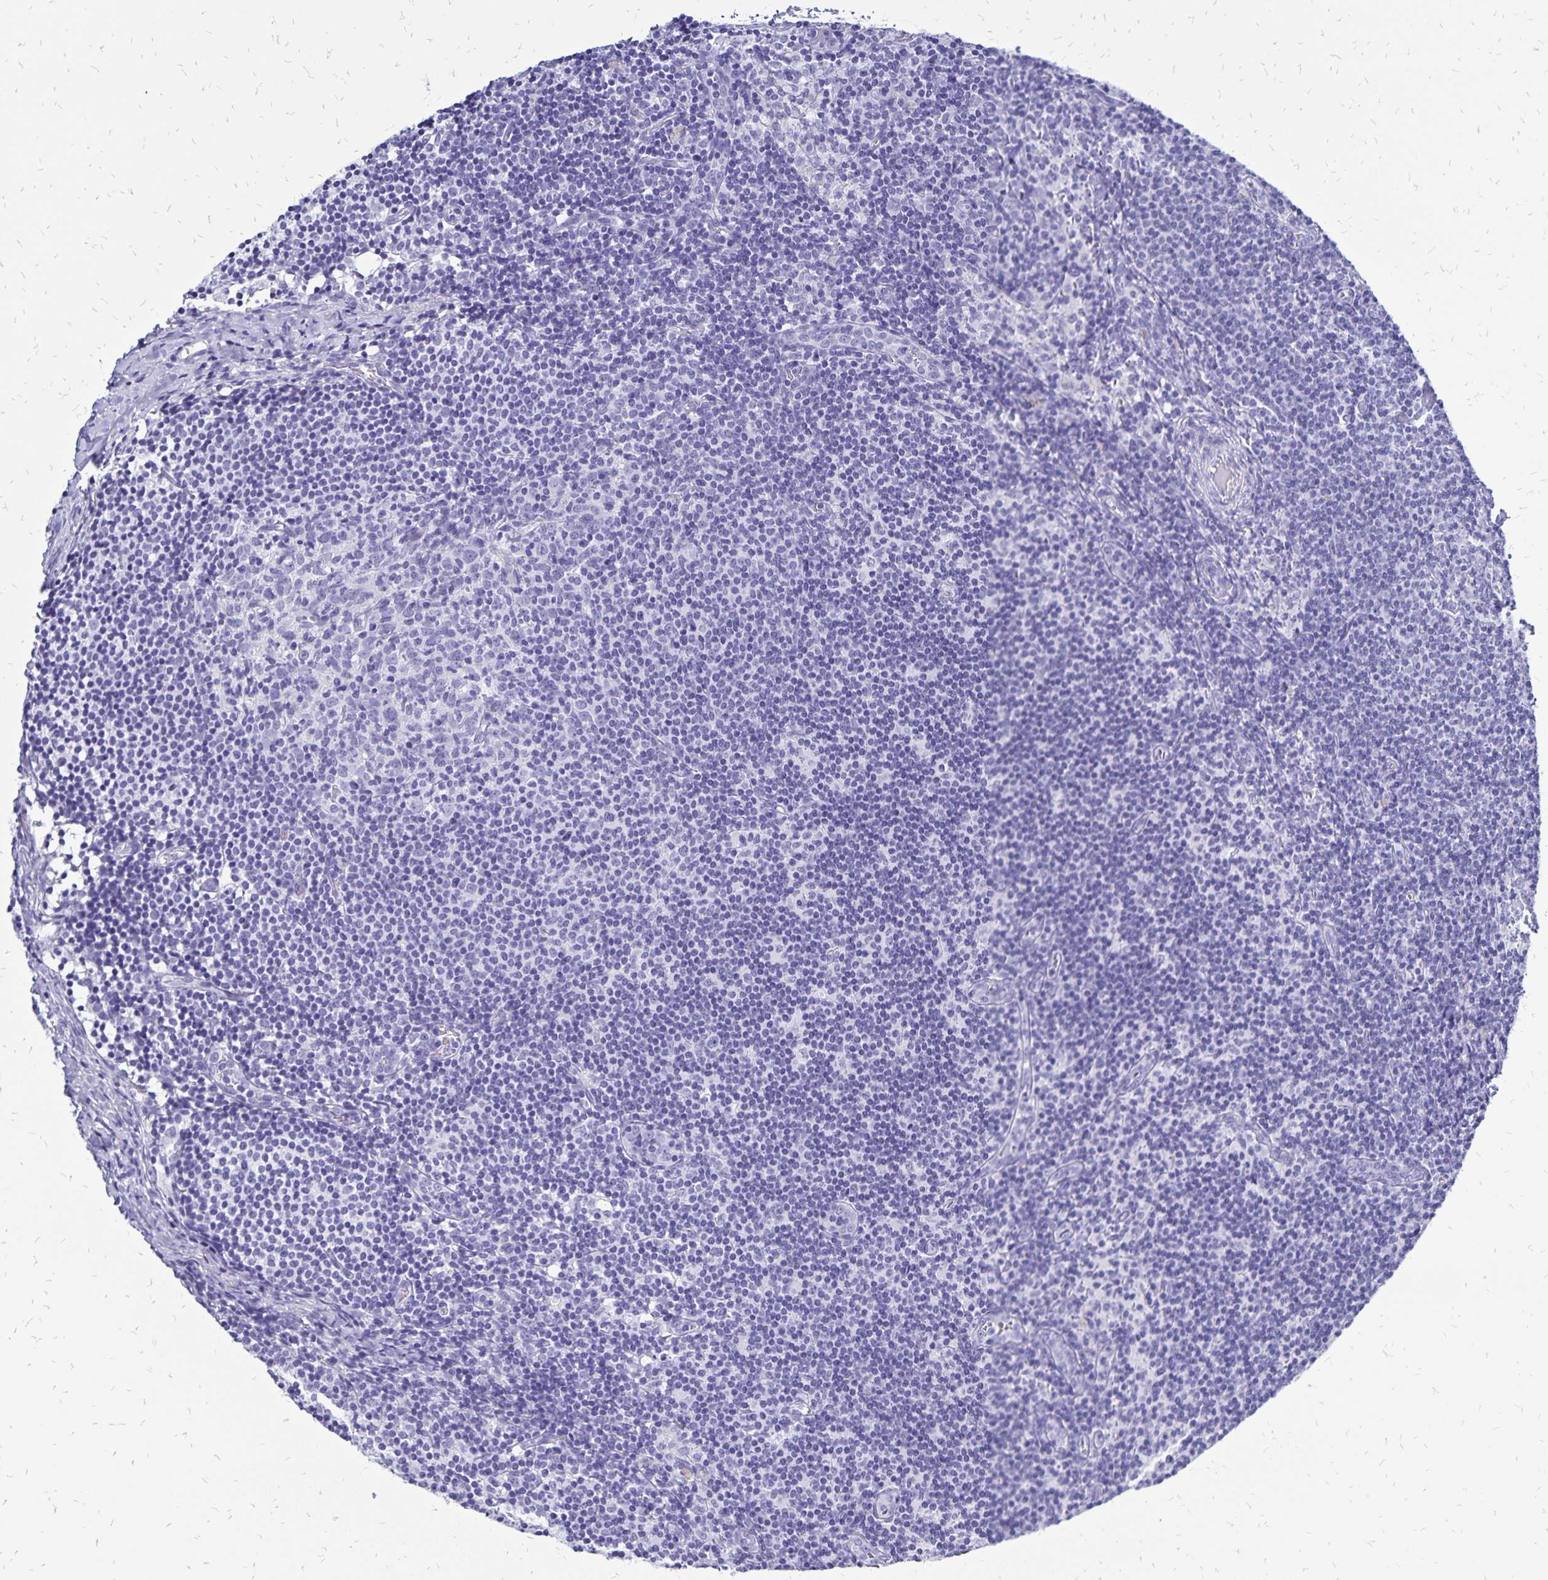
{"staining": {"intensity": "negative", "quantity": "none", "location": "none"}, "tissue": "lymph node", "cell_type": "Germinal center cells", "image_type": "normal", "snomed": [{"axis": "morphology", "description": "Normal tissue, NOS"}, {"axis": "topography", "description": "Lymph node"}], "caption": "A micrograph of lymph node stained for a protein shows no brown staining in germinal center cells.", "gene": "HMGB3", "patient": {"sex": "female", "age": 41}}